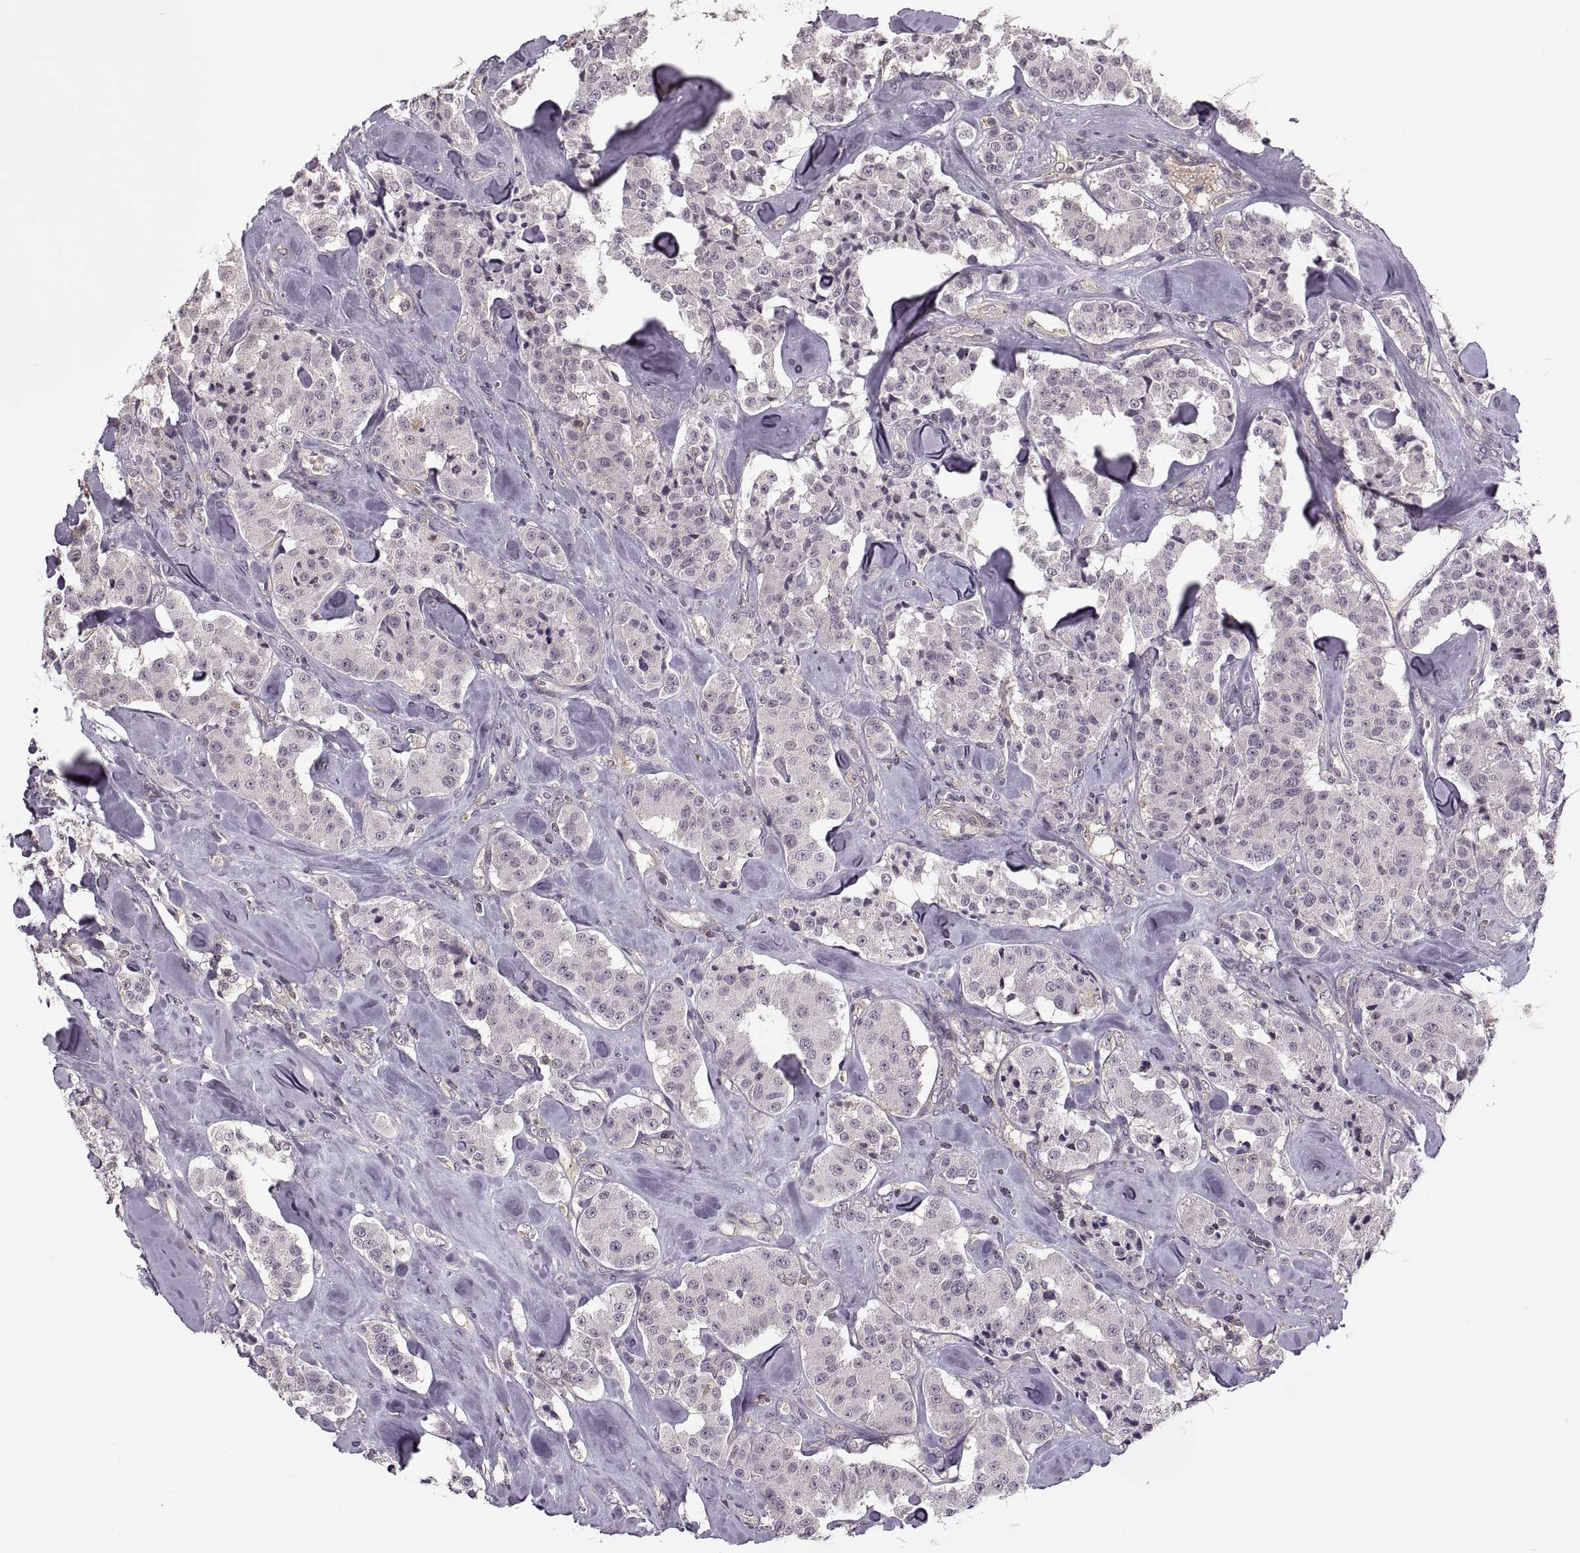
{"staining": {"intensity": "negative", "quantity": "none", "location": "none"}, "tissue": "carcinoid", "cell_type": "Tumor cells", "image_type": "cancer", "snomed": [{"axis": "morphology", "description": "Carcinoid, malignant, NOS"}, {"axis": "topography", "description": "Pancreas"}], "caption": "This is a photomicrograph of immunohistochemistry (IHC) staining of malignant carcinoid, which shows no staining in tumor cells. The staining is performed using DAB brown chromogen with nuclei counter-stained in using hematoxylin.", "gene": "LUZP2", "patient": {"sex": "male", "age": 41}}